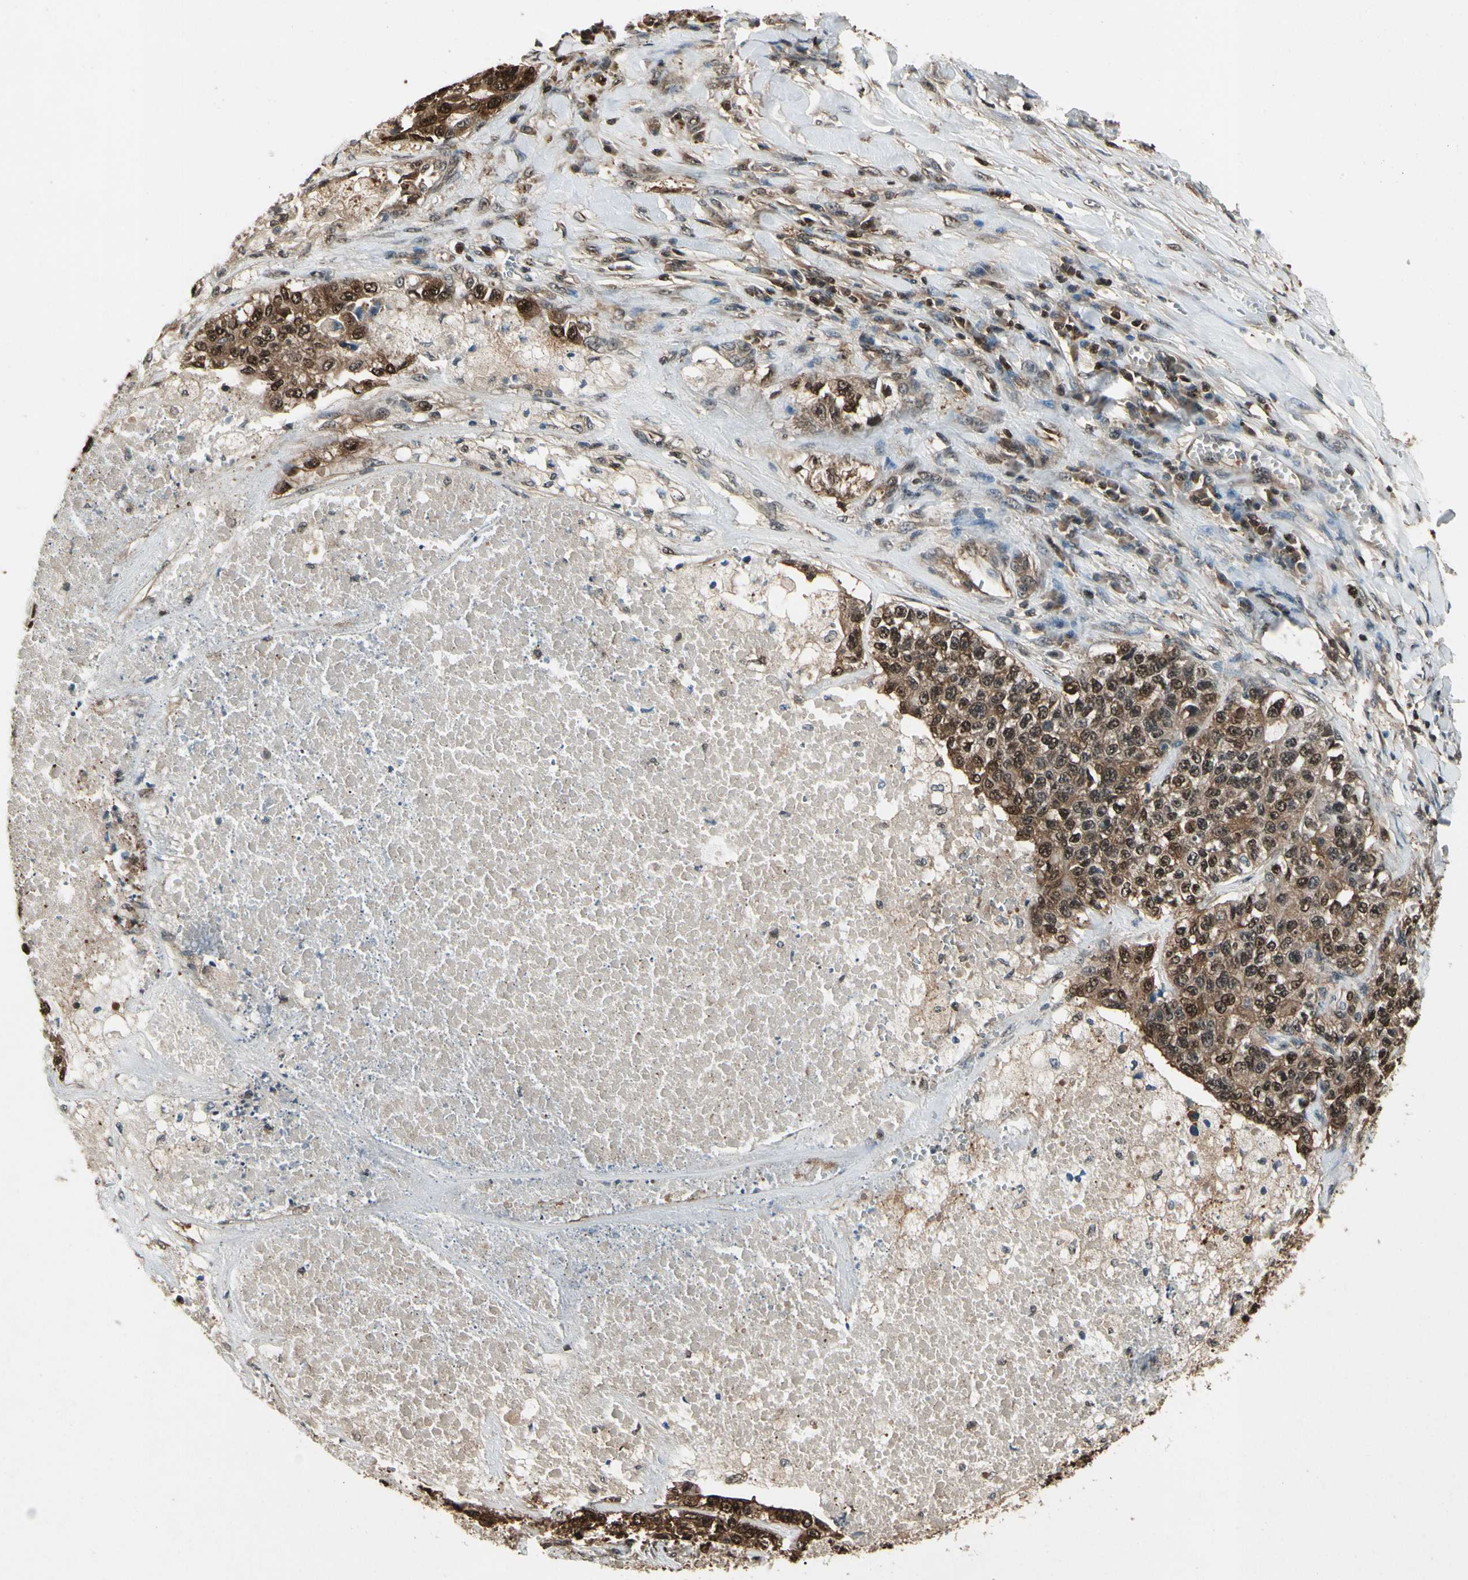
{"staining": {"intensity": "strong", "quantity": ">75%", "location": "cytoplasmic/membranous,nuclear"}, "tissue": "lung cancer", "cell_type": "Tumor cells", "image_type": "cancer", "snomed": [{"axis": "morphology", "description": "Adenocarcinoma, NOS"}, {"axis": "topography", "description": "Lung"}], "caption": "This micrograph displays immunohistochemistry staining of lung cancer, with high strong cytoplasmic/membranous and nuclear positivity in about >75% of tumor cells.", "gene": "YWHAQ", "patient": {"sex": "male", "age": 49}}